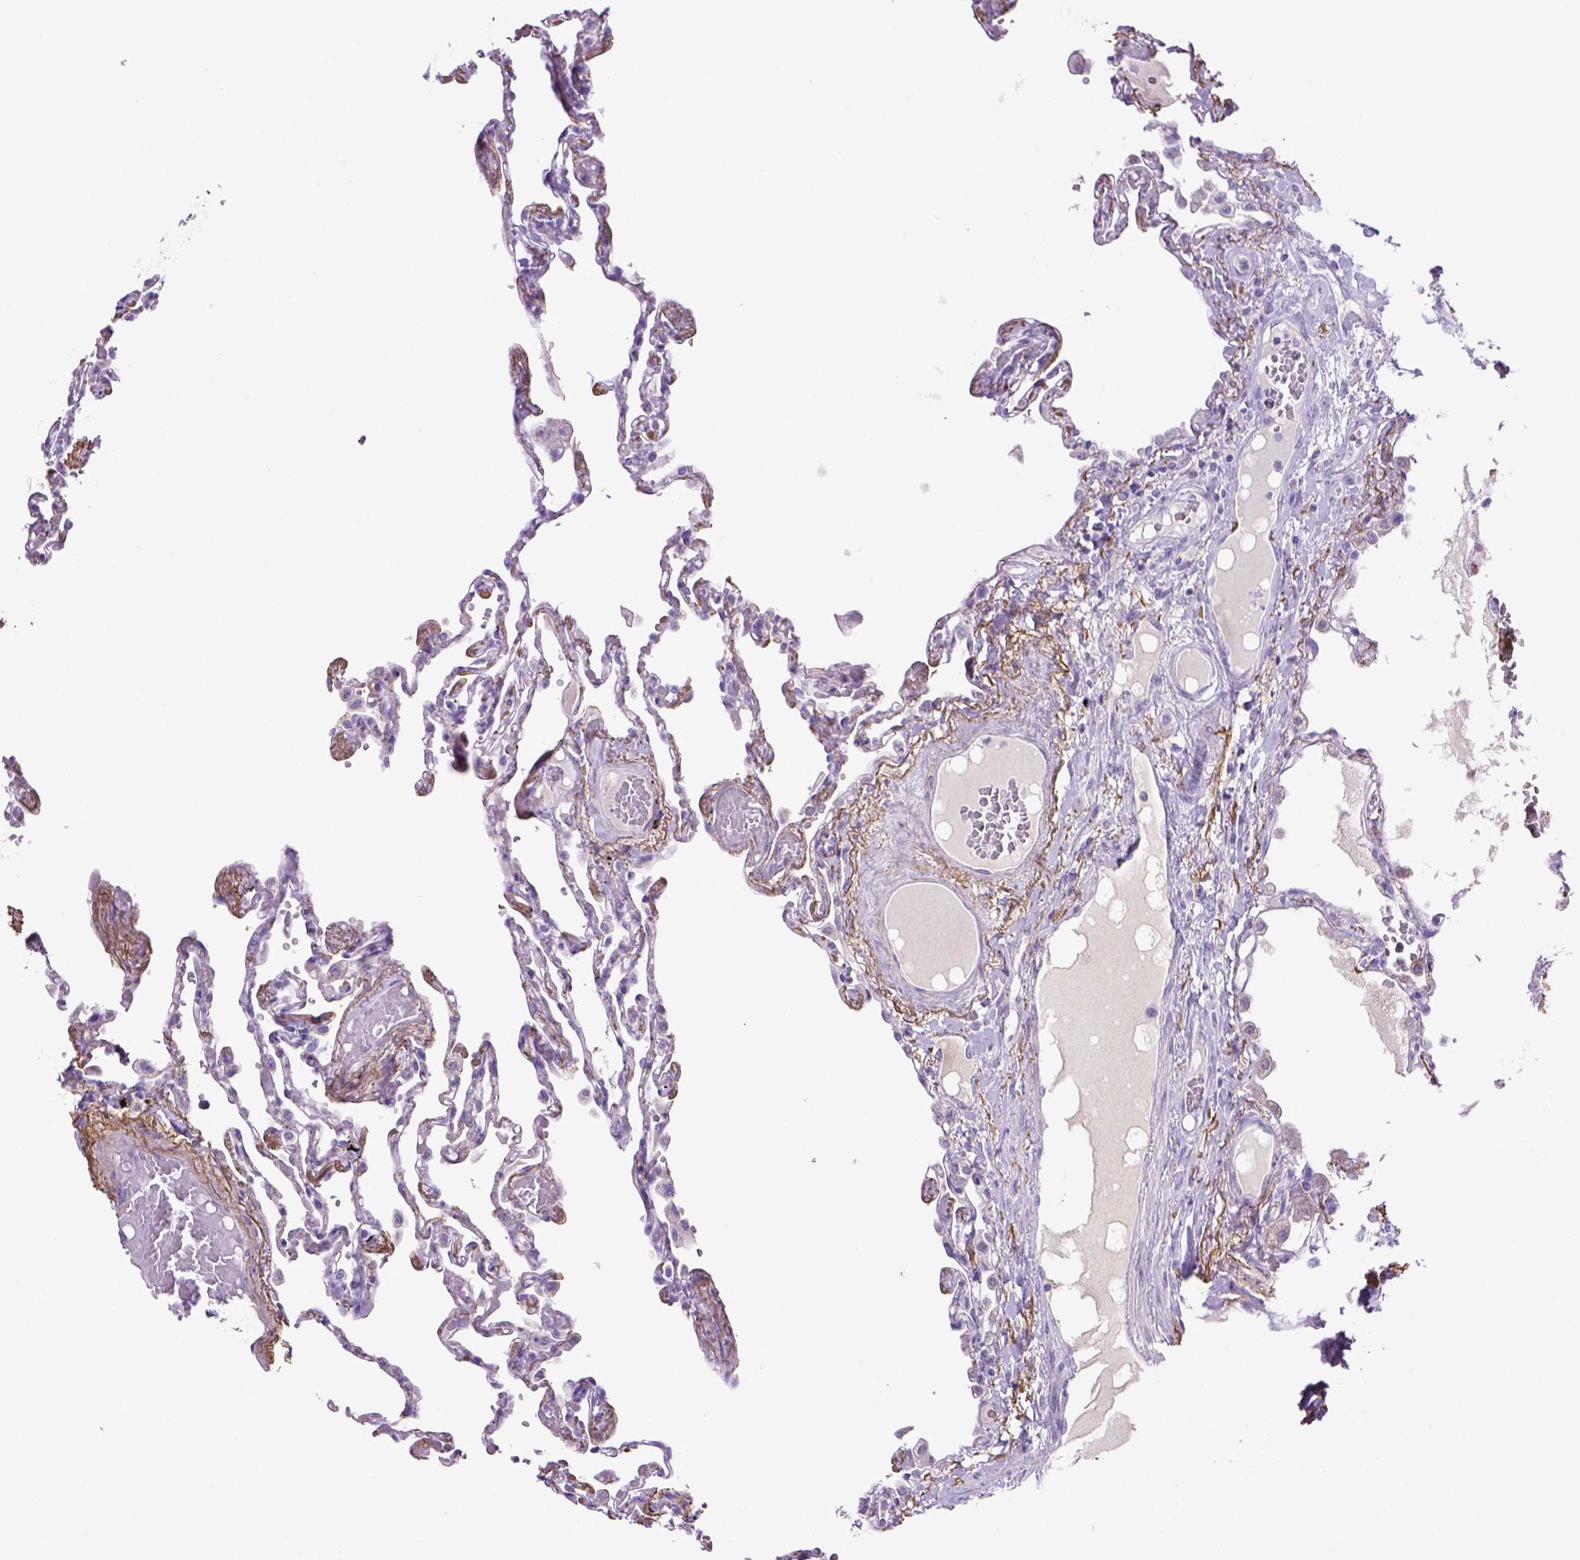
{"staining": {"intensity": "negative", "quantity": "none", "location": "none"}, "tissue": "lung", "cell_type": "Alveolar cells", "image_type": "normal", "snomed": [{"axis": "morphology", "description": "Normal tissue, NOS"}, {"axis": "morphology", "description": "Adenocarcinoma, NOS"}, {"axis": "topography", "description": "Cartilage tissue"}, {"axis": "topography", "description": "Lung"}], "caption": "High power microscopy photomicrograph of an immunohistochemistry histopathology image of unremarkable lung, revealing no significant staining in alveolar cells. (DAB (3,3'-diaminobenzidine) immunohistochemistry (IHC) visualized using brightfield microscopy, high magnification).", "gene": "SIRPD", "patient": {"sex": "female", "age": 67}}